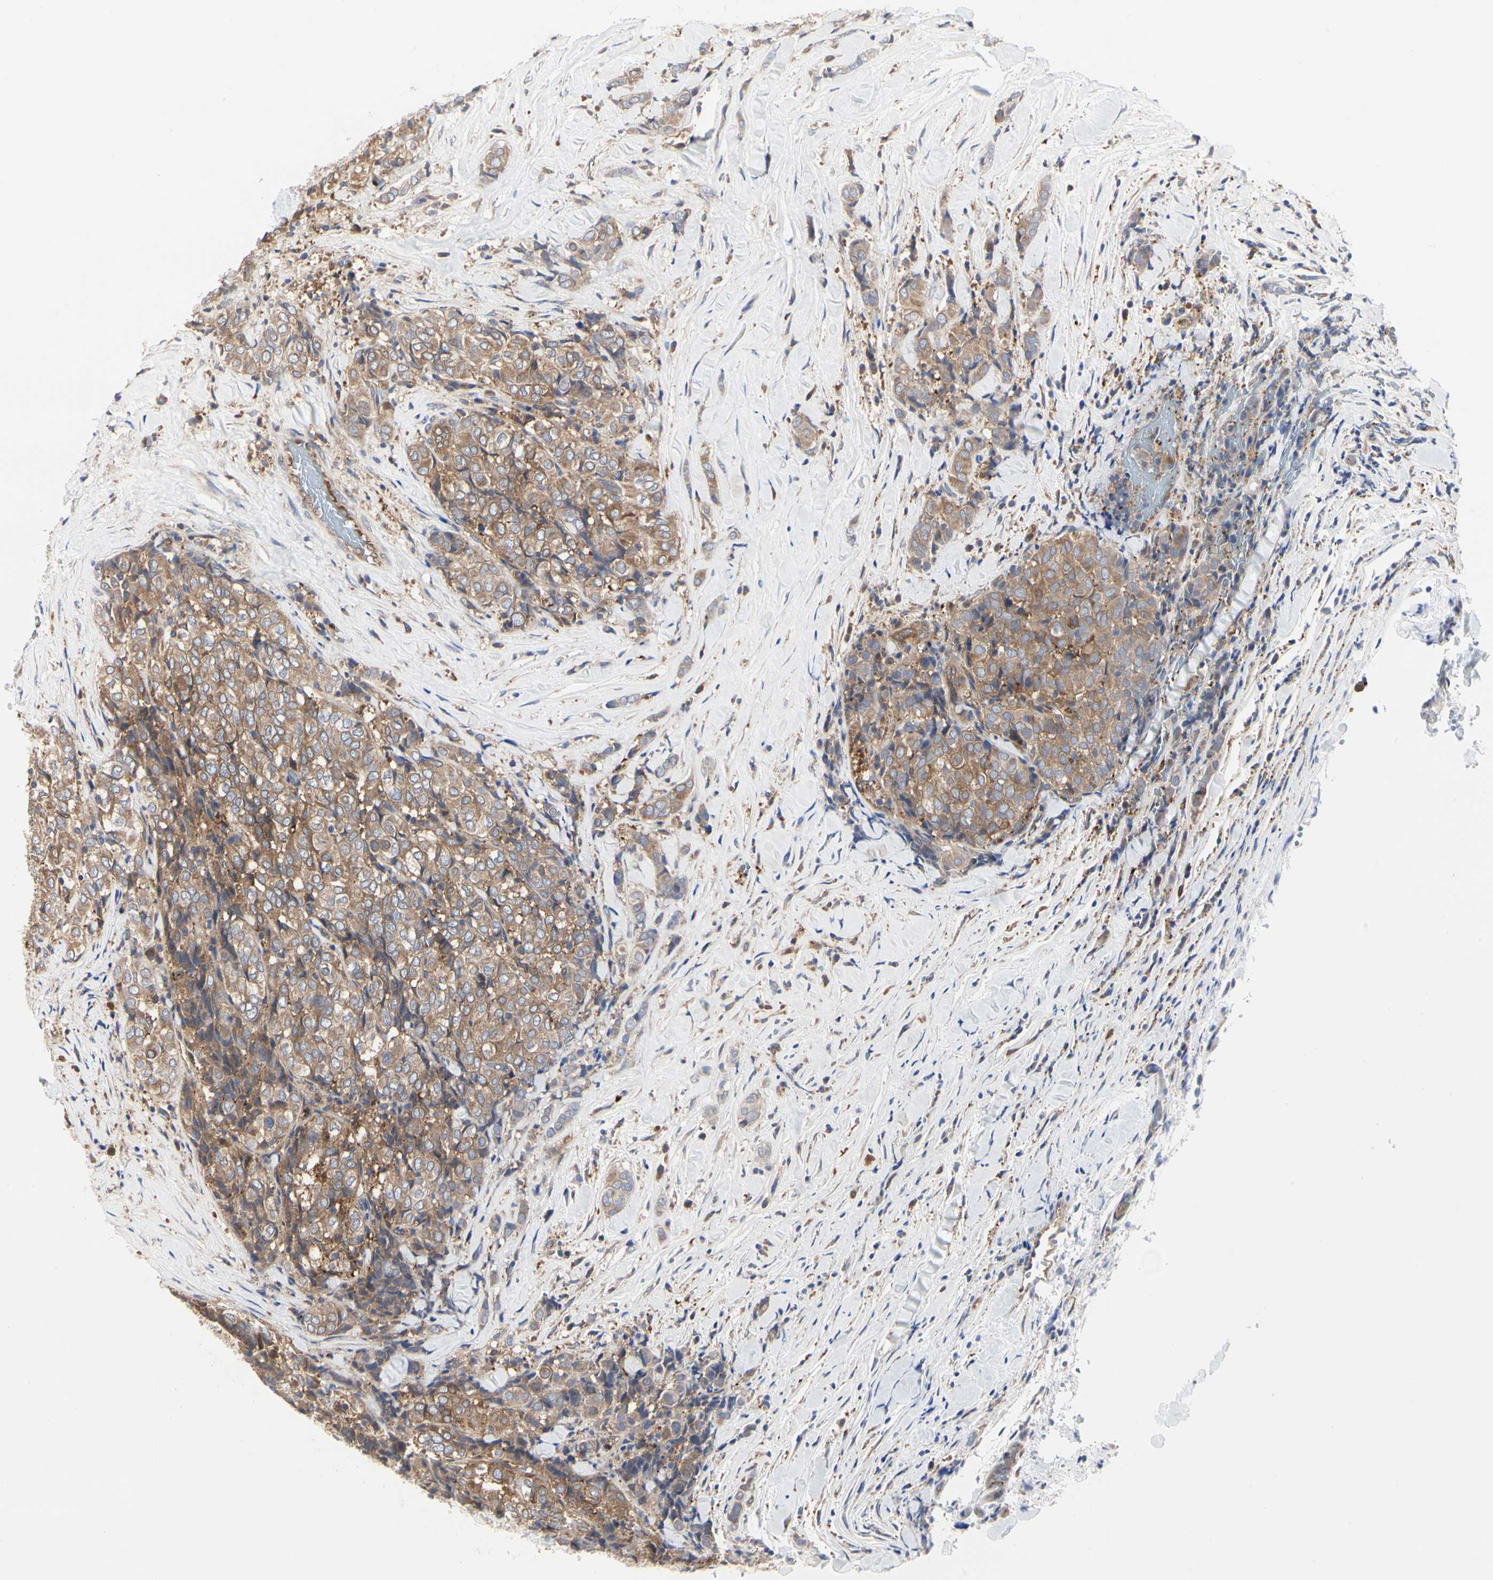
{"staining": {"intensity": "moderate", "quantity": ">75%", "location": "cytoplasmic/membranous"}, "tissue": "thyroid cancer", "cell_type": "Tumor cells", "image_type": "cancer", "snomed": [{"axis": "morphology", "description": "Normal tissue, NOS"}, {"axis": "morphology", "description": "Papillary adenocarcinoma, NOS"}, {"axis": "topography", "description": "Thyroid gland"}], "caption": "Immunohistochemical staining of papillary adenocarcinoma (thyroid) demonstrates medium levels of moderate cytoplasmic/membranous positivity in approximately >75% of tumor cells.", "gene": "C3orf52", "patient": {"sex": "female", "age": 30}}